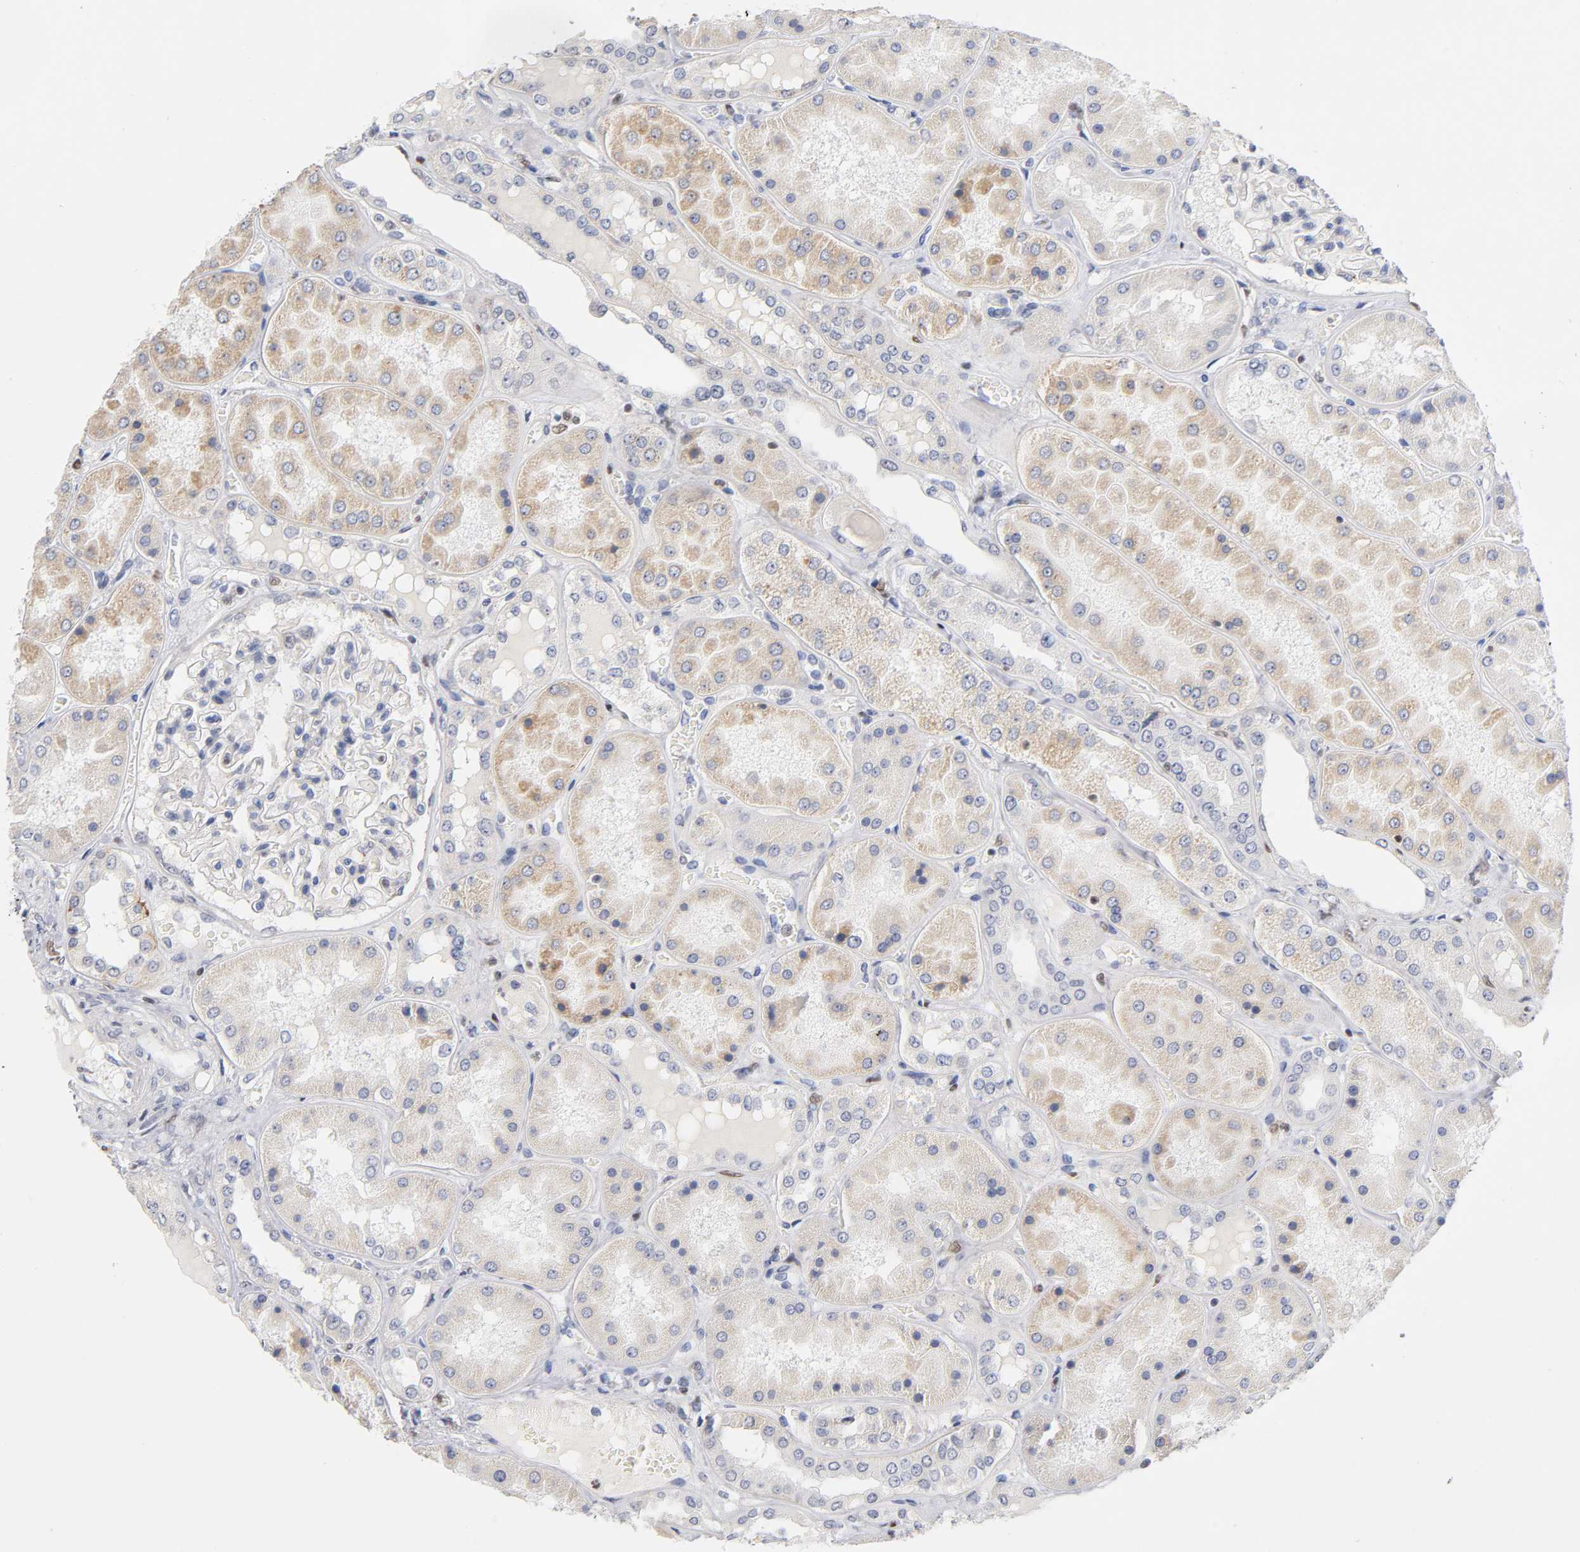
{"staining": {"intensity": "negative", "quantity": "none", "location": "none"}, "tissue": "kidney", "cell_type": "Cells in glomeruli", "image_type": "normal", "snomed": [{"axis": "morphology", "description": "Normal tissue, NOS"}, {"axis": "topography", "description": "Kidney"}], "caption": "Histopathology image shows no significant protein positivity in cells in glomeruli of benign kidney. The staining is performed using DAB brown chromogen with nuclei counter-stained in using hematoxylin.", "gene": "RUNX1", "patient": {"sex": "female", "age": 56}}